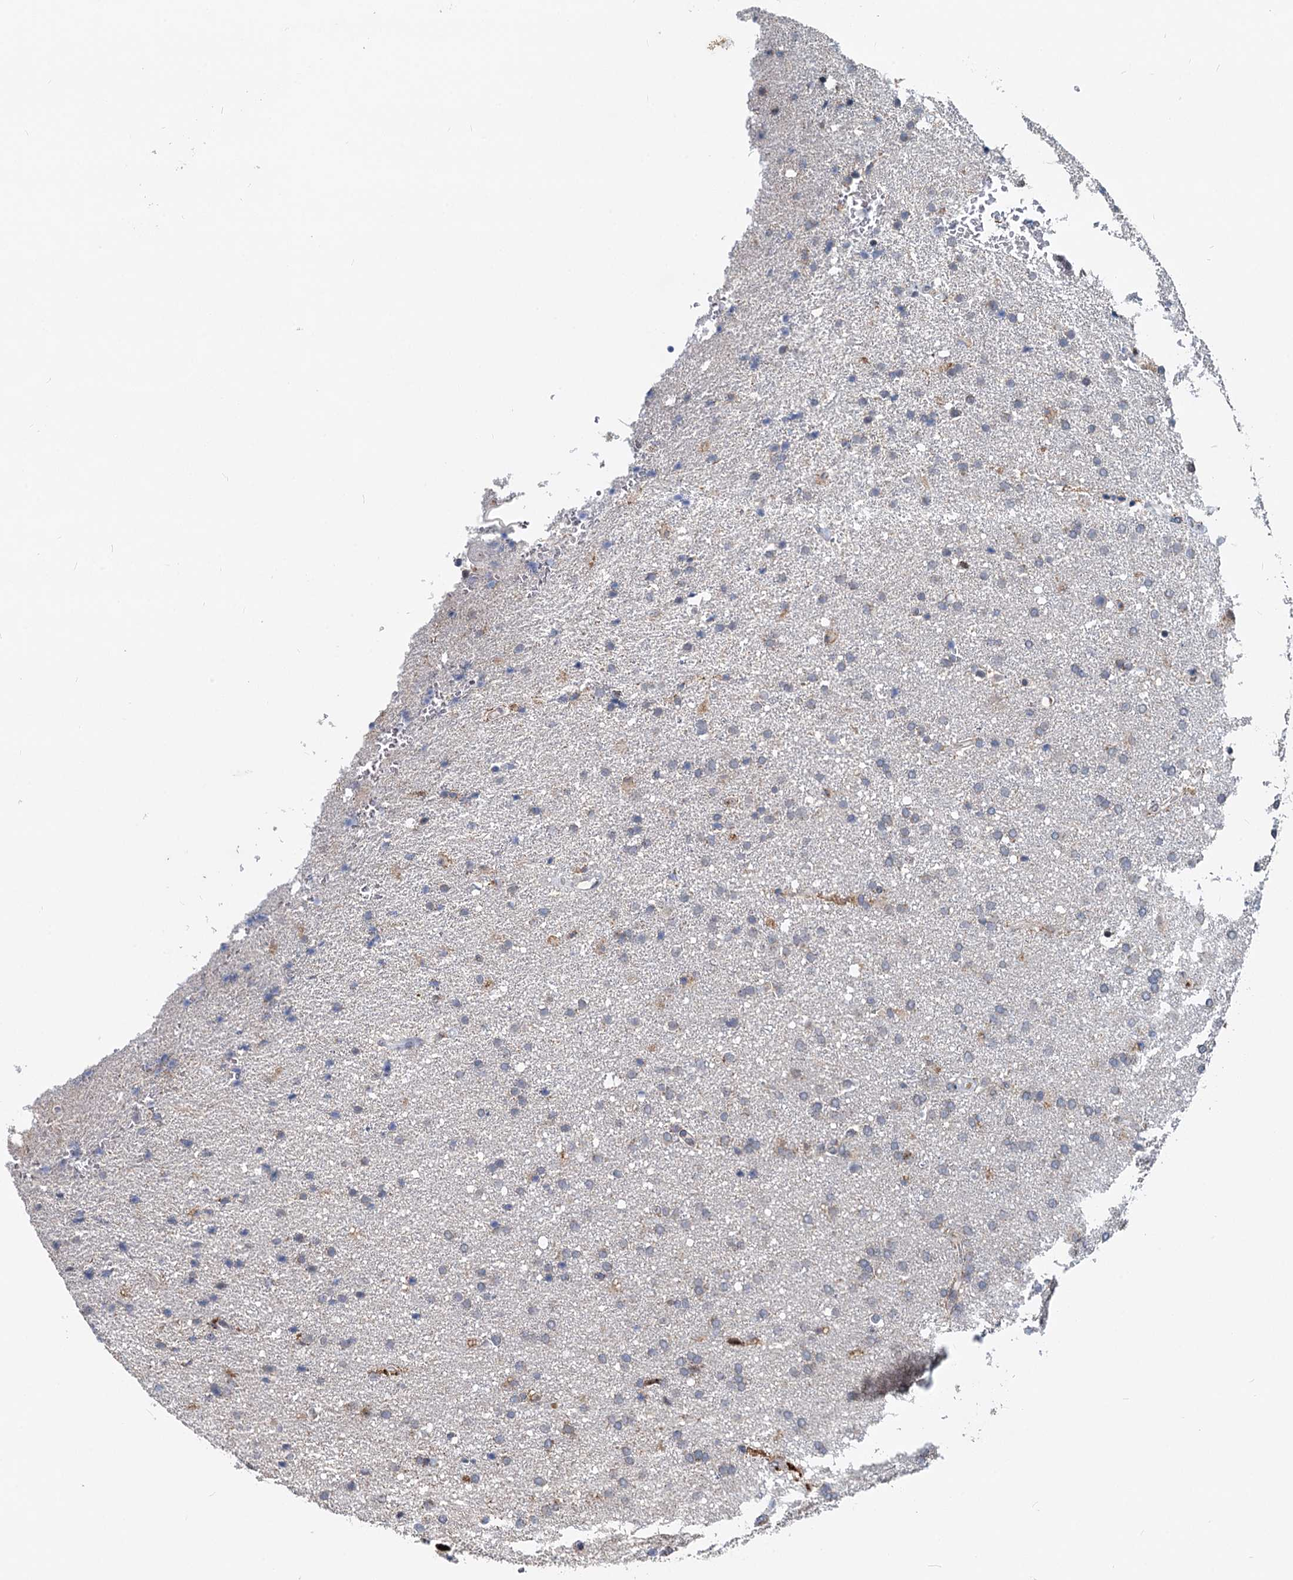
{"staining": {"intensity": "moderate", "quantity": "<25%", "location": "cytoplasmic/membranous"}, "tissue": "glioma", "cell_type": "Tumor cells", "image_type": "cancer", "snomed": [{"axis": "morphology", "description": "Glioma, malignant, High grade"}, {"axis": "topography", "description": "Brain"}], "caption": "High-magnification brightfield microscopy of glioma stained with DAB (3,3'-diaminobenzidine) (brown) and counterstained with hematoxylin (blue). tumor cells exhibit moderate cytoplasmic/membranous staining is seen in about<25% of cells. (DAB IHC, brown staining for protein, blue staining for nuclei).", "gene": "RITA1", "patient": {"sex": "male", "age": 72}}